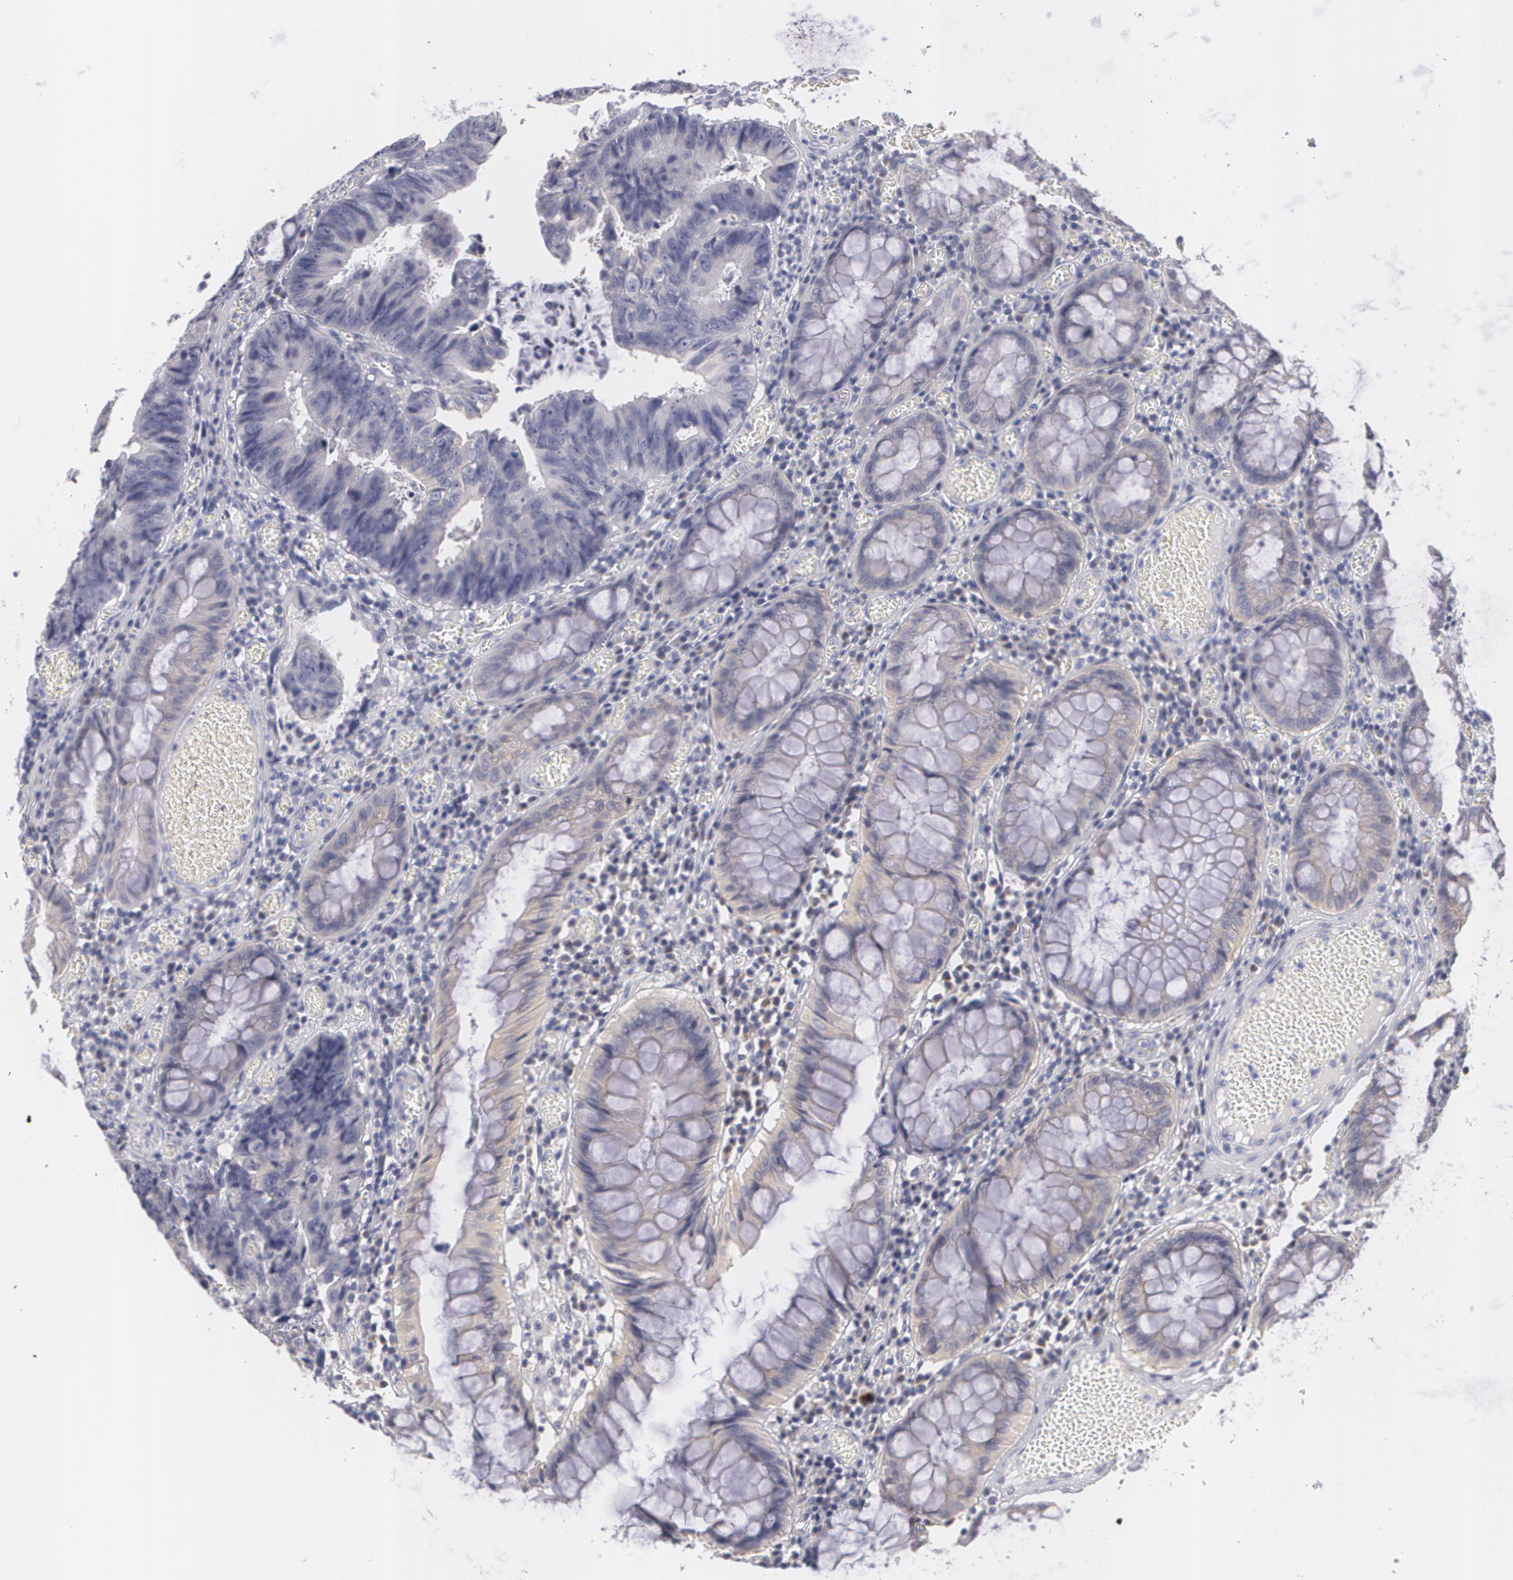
{"staining": {"intensity": "negative", "quantity": "none", "location": "none"}, "tissue": "colorectal cancer", "cell_type": "Tumor cells", "image_type": "cancer", "snomed": [{"axis": "morphology", "description": "Adenocarcinoma, NOS"}, {"axis": "topography", "description": "Rectum"}], "caption": "DAB (3,3'-diaminobenzidine) immunohistochemical staining of human colorectal cancer shows no significant staining in tumor cells.", "gene": "MBNL3", "patient": {"sex": "female", "age": 98}}